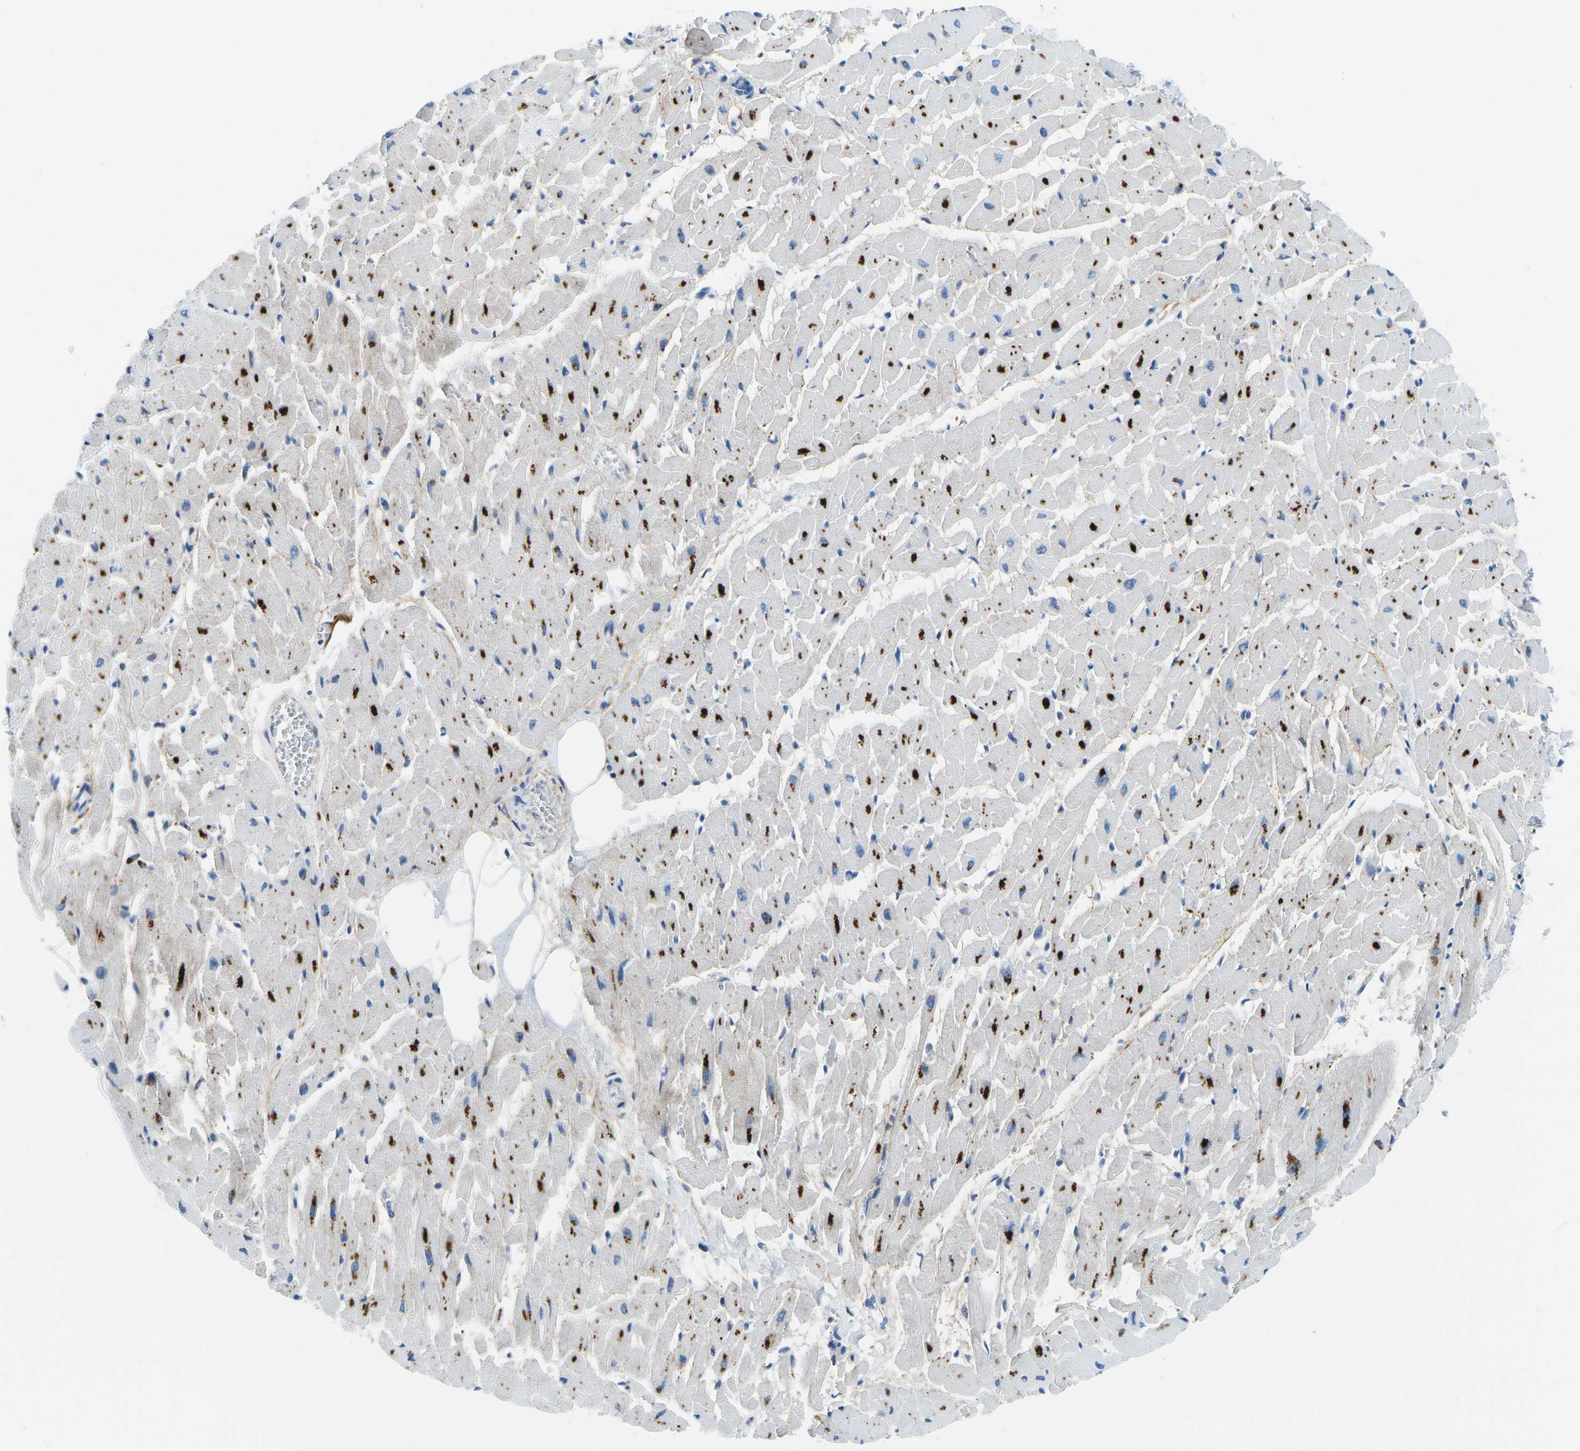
{"staining": {"intensity": "moderate", "quantity": "25%-75%", "location": "cytoplasmic/membranous"}, "tissue": "heart muscle", "cell_type": "Cardiomyocytes", "image_type": "normal", "snomed": [{"axis": "morphology", "description": "Normal tissue, NOS"}, {"axis": "topography", "description": "Heart"}], "caption": "Immunohistochemical staining of unremarkable heart muscle shows medium levels of moderate cytoplasmic/membranous expression in about 25%-75% of cardiomyocytes. Immunohistochemistry stains the protein in brown and the nuclei are stained blue.", "gene": "CFB", "patient": {"sex": "female", "age": 19}}